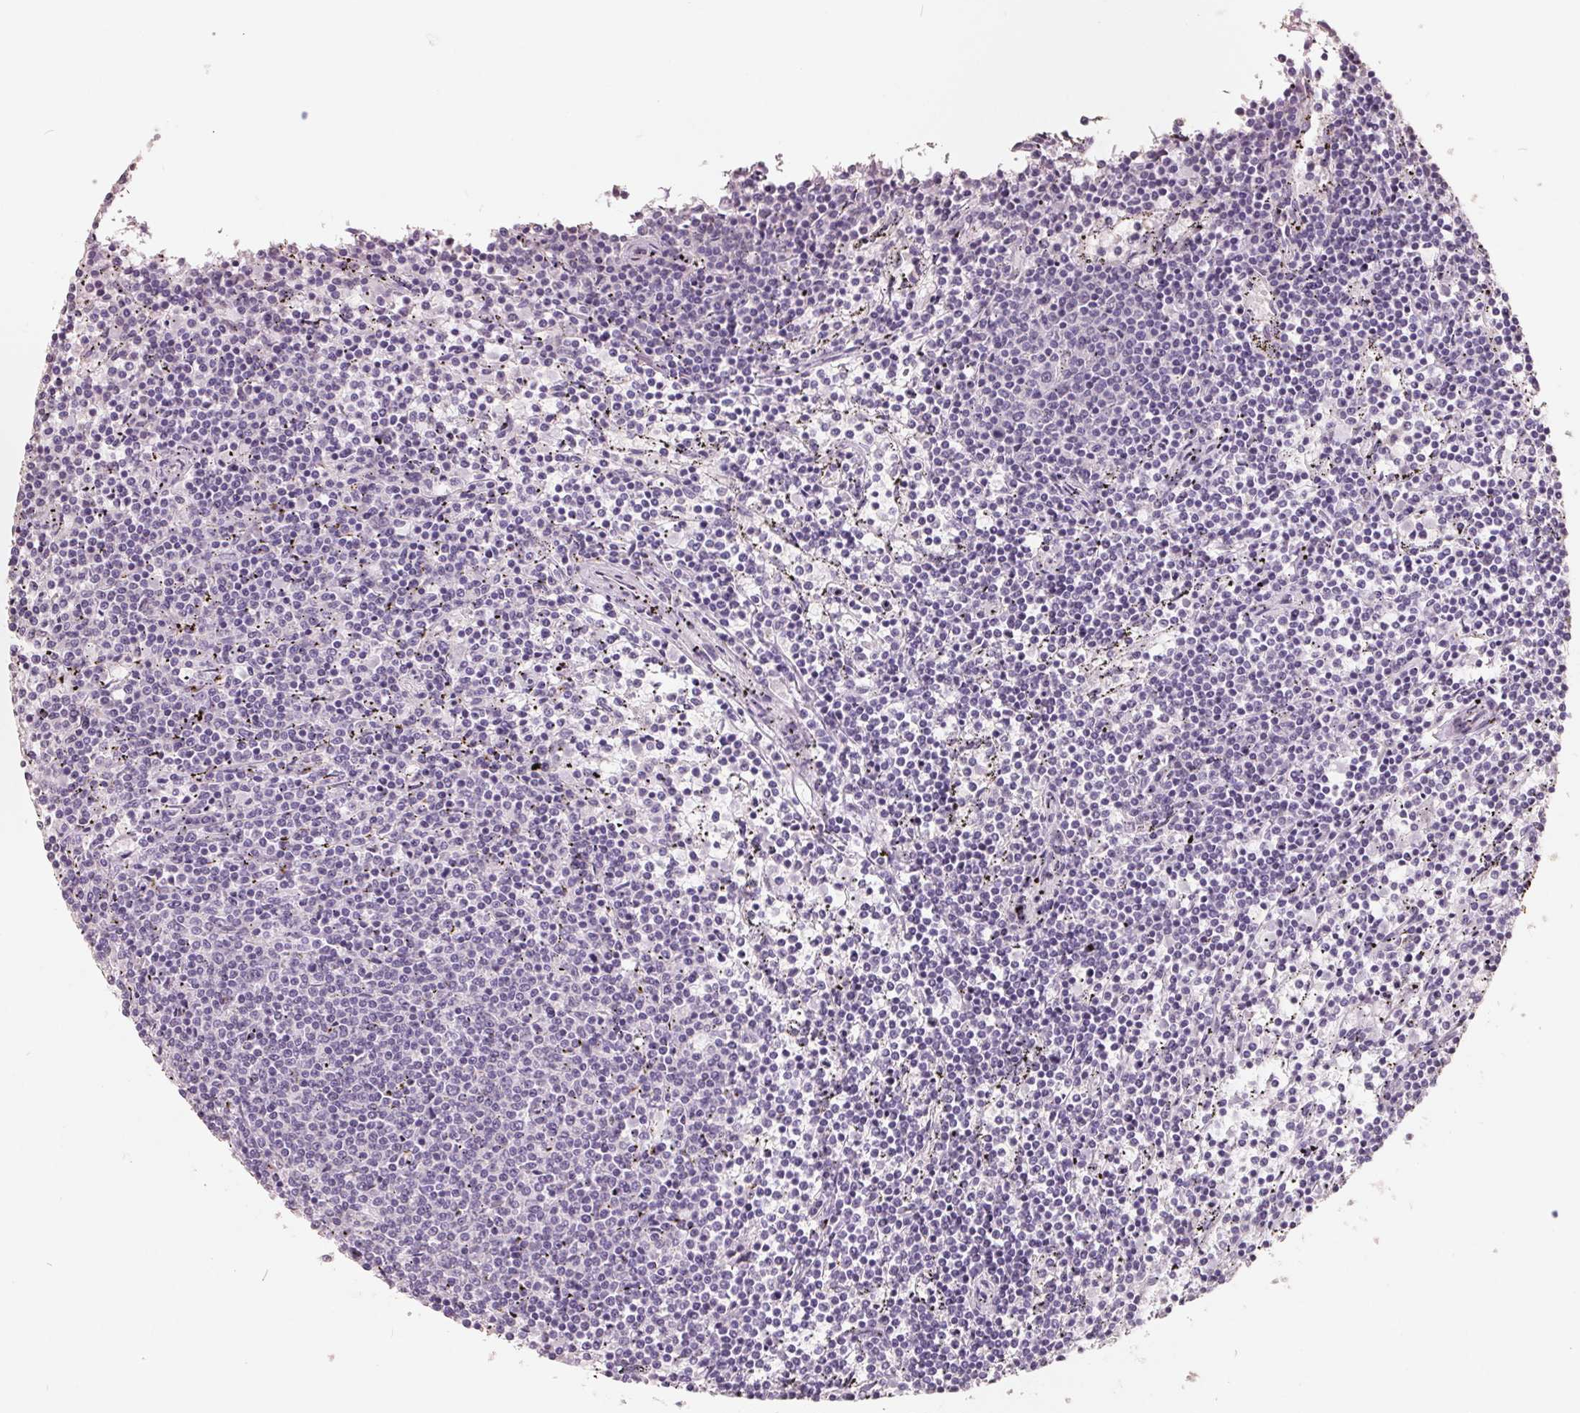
{"staining": {"intensity": "negative", "quantity": "none", "location": "none"}, "tissue": "lymphoma", "cell_type": "Tumor cells", "image_type": "cancer", "snomed": [{"axis": "morphology", "description": "Malignant lymphoma, non-Hodgkin's type, Low grade"}, {"axis": "topography", "description": "Spleen"}], "caption": "The photomicrograph reveals no staining of tumor cells in lymphoma.", "gene": "FTCD", "patient": {"sex": "female", "age": 50}}